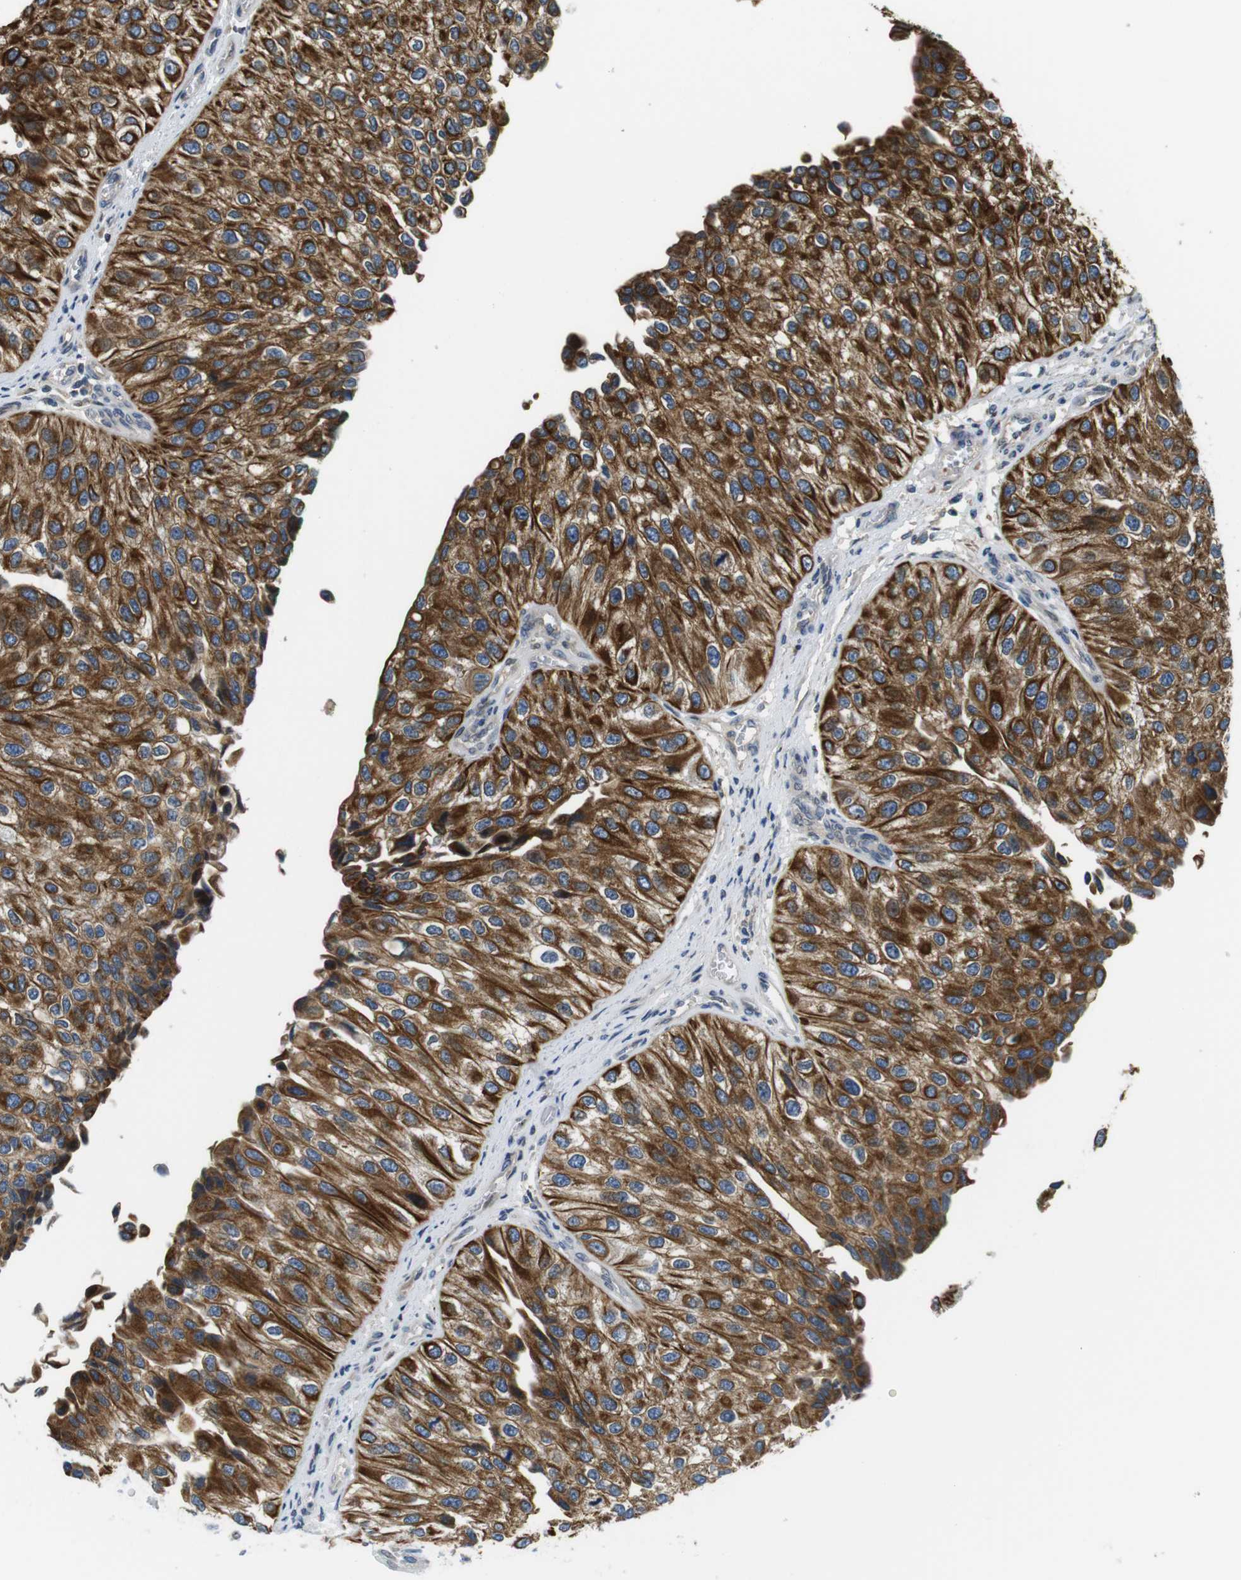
{"staining": {"intensity": "strong", "quantity": ">75%", "location": "cytoplasmic/membranous"}, "tissue": "urothelial cancer", "cell_type": "Tumor cells", "image_type": "cancer", "snomed": [{"axis": "morphology", "description": "Urothelial carcinoma, High grade"}, {"axis": "topography", "description": "Kidney"}, {"axis": "topography", "description": "Urinary bladder"}], "caption": "The image reveals immunohistochemical staining of urothelial cancer. There is strong cytoplasmic/membranous staining is identified in about >75% of tumor cells.", "gene": "ZDHHC3", "patient": {"sex": "male", "age": 77}}